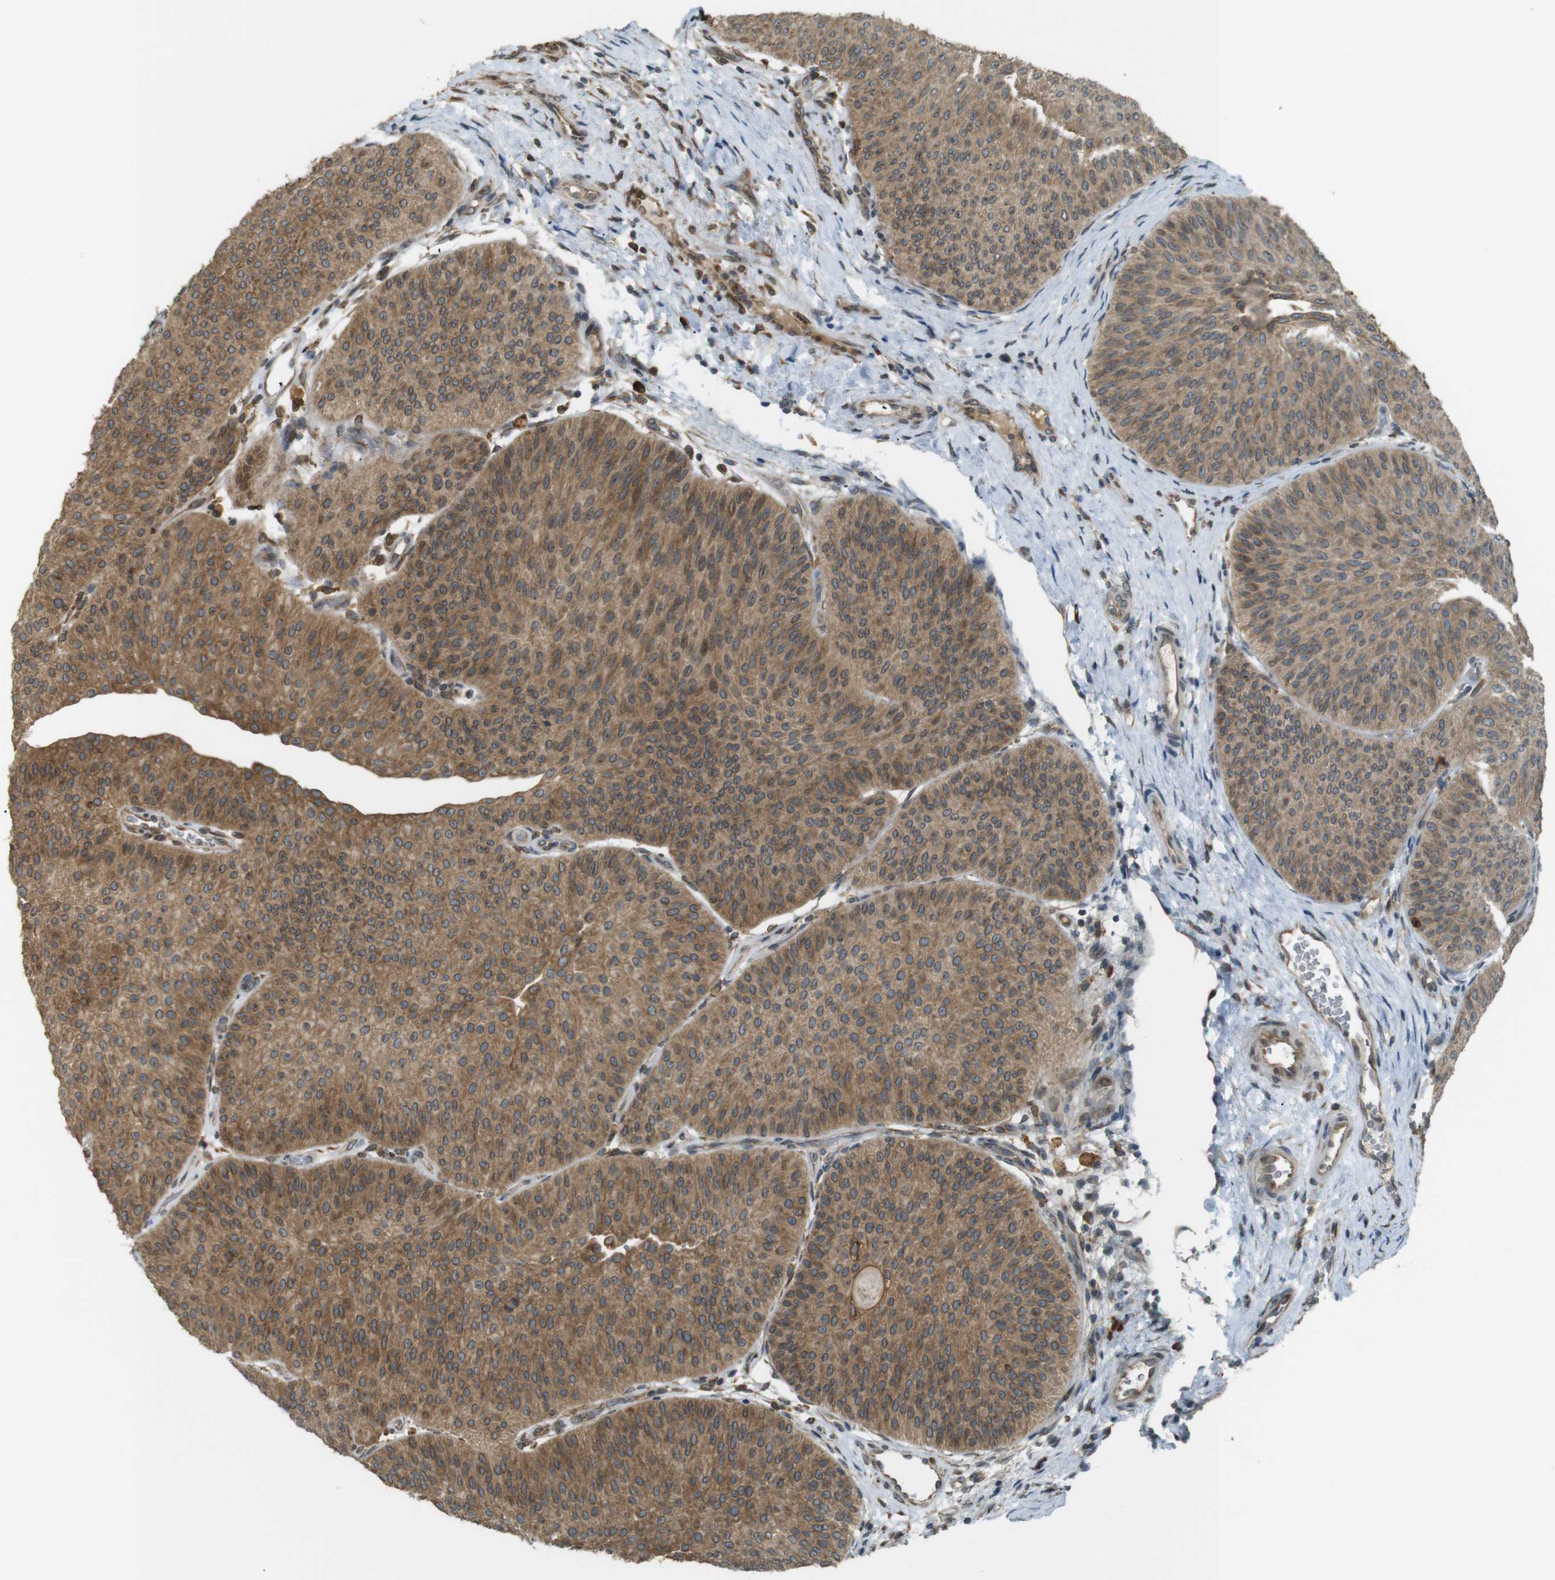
{"staining": {"intensity": "moderate", "quantity": ">75%", "location": "cytoplasmic/membranous"}, "tissue": "urothelial cancer", "cell_type": "Tumor cells", "image_type": "cancer", "snomed": [{"axis": "morphology", "description": "Urothelial carcinoma, Low grade"}, {"axis": "topography", "description": "Urinary bladder"}], "caption": "Immunohistochemistry micrograph of low-grade urothelial carcinoma stained for a protein (brown), which displays medium levels of moderate cytoplasmic/membranous staining in about >75% of tumor cells.", "gene": "TMED4", "patient": {"sex": "female", "age": 60}}